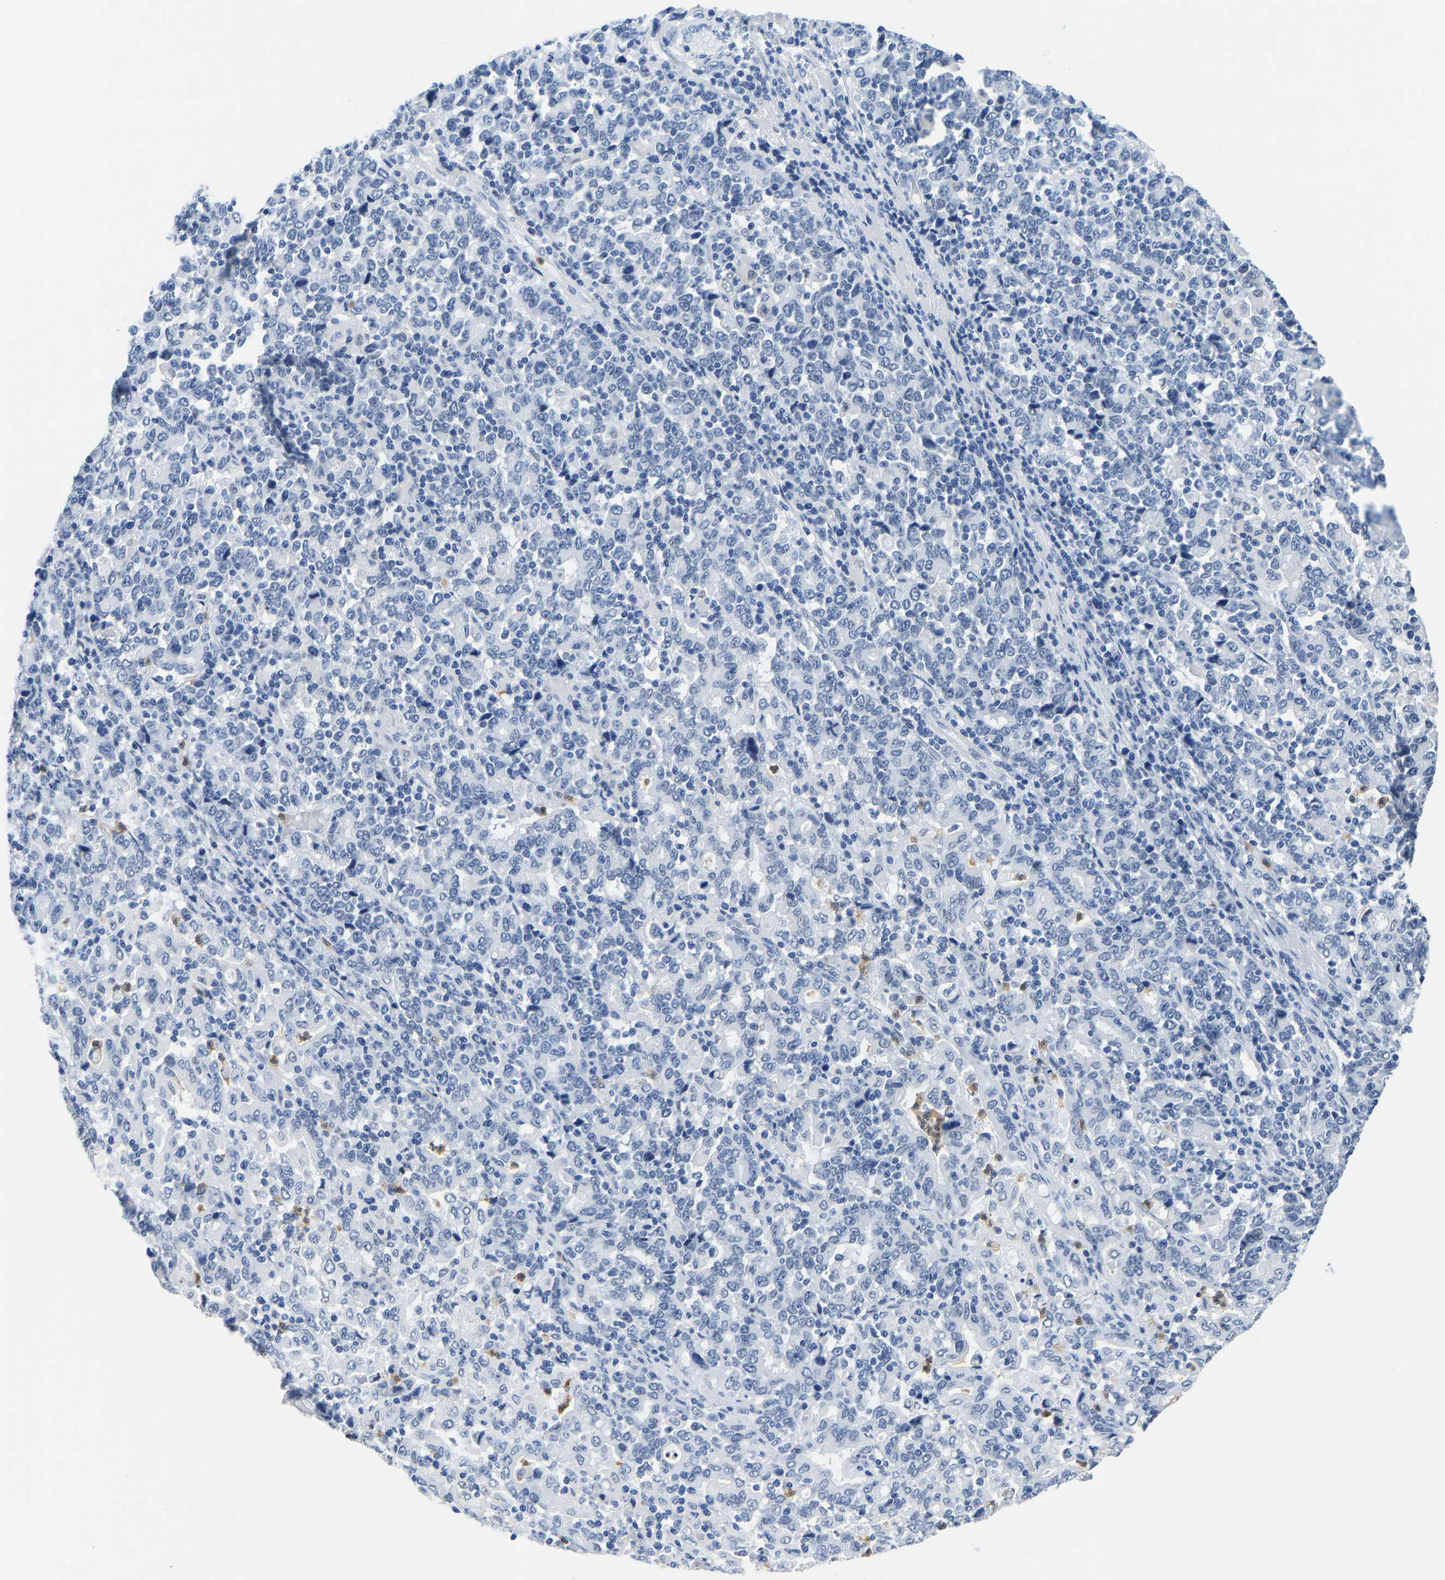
{"staining": {"intensity": "negative", "quantity": "none", "location": "none"}, "tissue": "stomach cancer", "cell_type": "Tumor cells", "image_type": "cancer", "snomed": [{"axis": "morphology", "description": "Adenocarcinoma, NOS"}, {"axis": "topography", "description": "Stomach, upper"}], "caption": "The immunohistochemistry histopathology image has no significant staining in tumor cells of stomach cancer tissue.", "gene": "TXNDC2", "patient": {"sex": "male", "age": 69}}